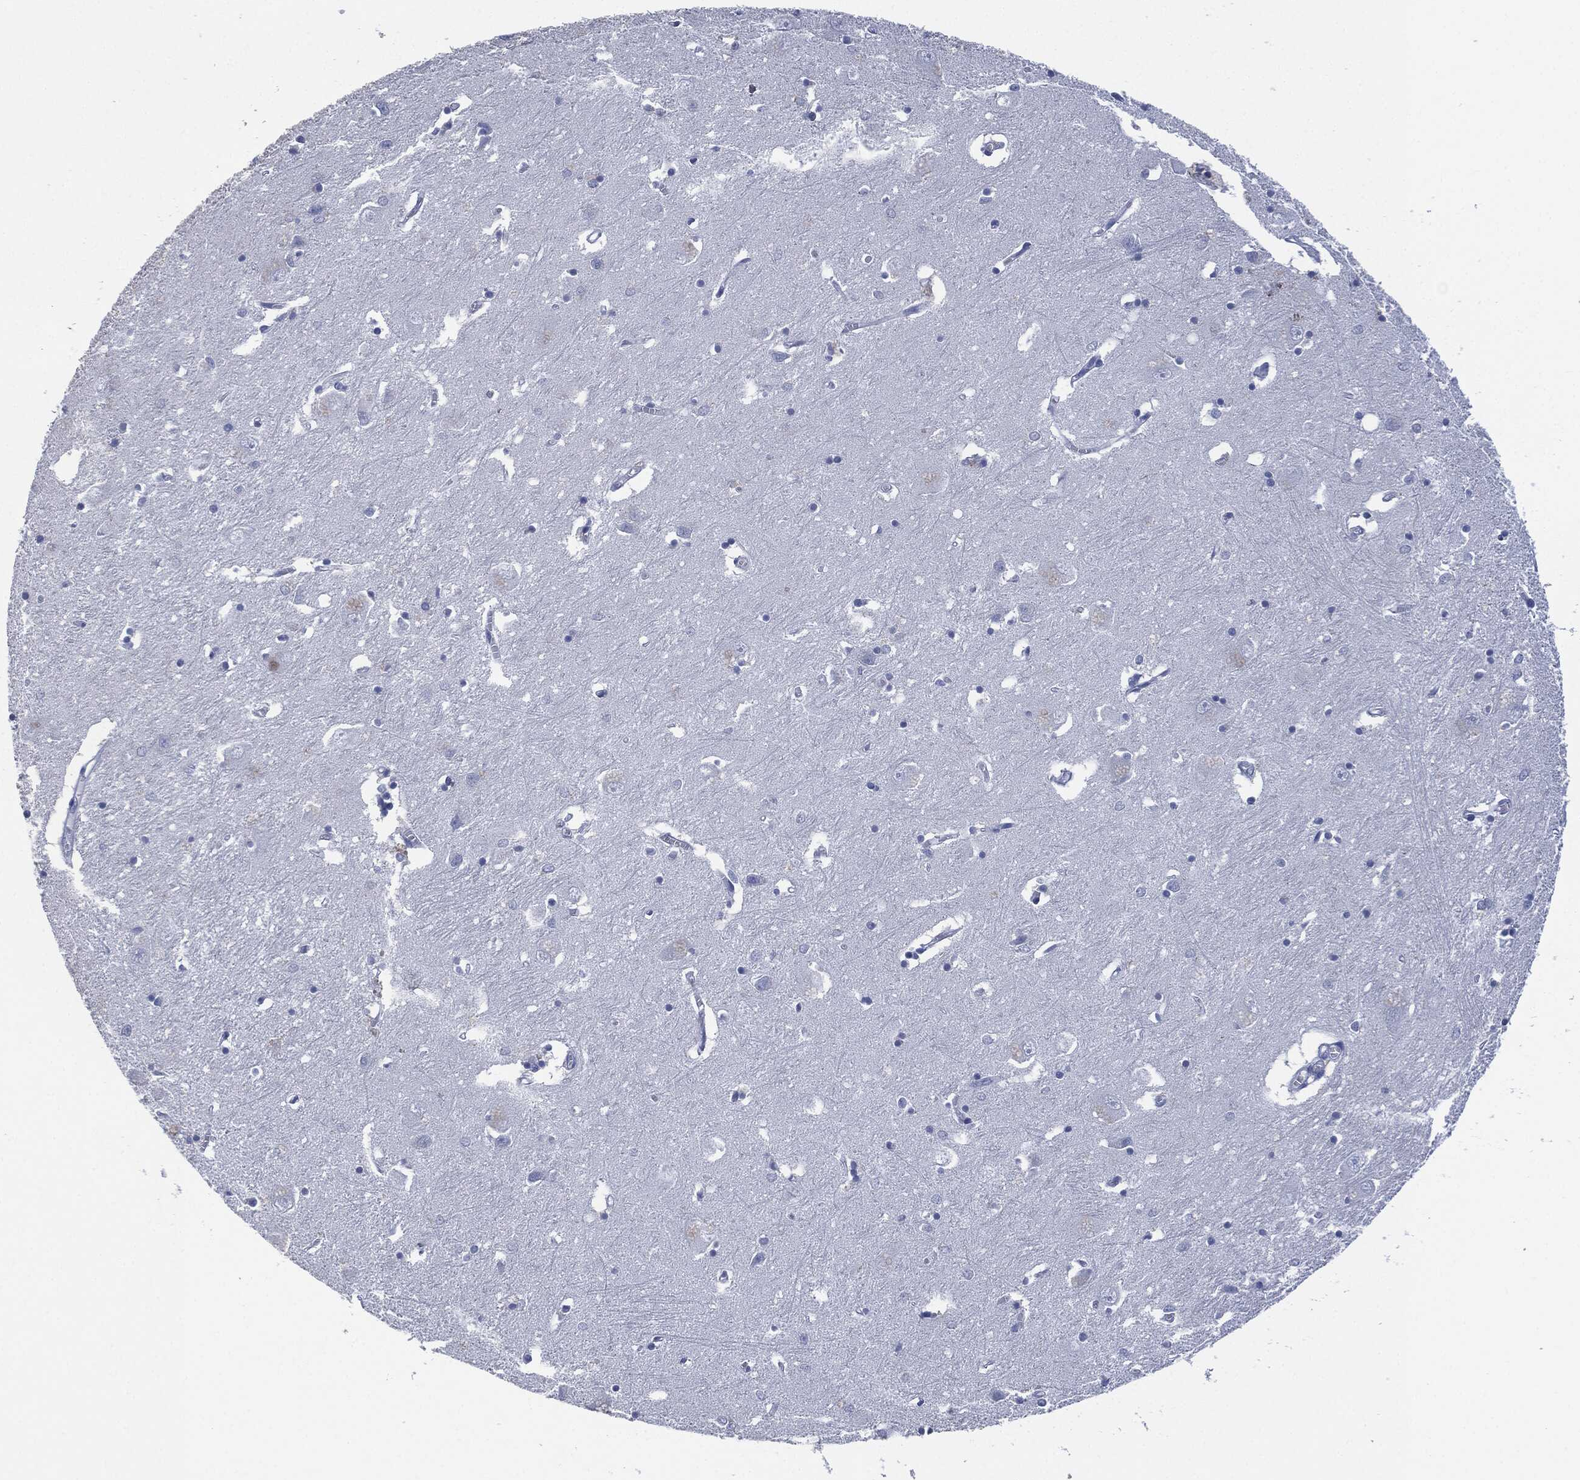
{"staining": {"intensity": "negative", "quantity": "none", "location": "none"}, "tissue": "caudate", "cell_type": "Glial cells", "image_type": "normal", "snomed": [{"axis": "morphology", "description": "Normal tissue, NOS"}, {"axis": "topography", "description": "Lateral ventricle wall"}], "caption": "A micrograph of human caudate is negative for staining in glial cells. (DAB immunohistochemistry (IHC) visualized using brightfield microscopy, high magnification).", "gene": "CEACAM8", "patient": {"sex": "male", "age": 54}}